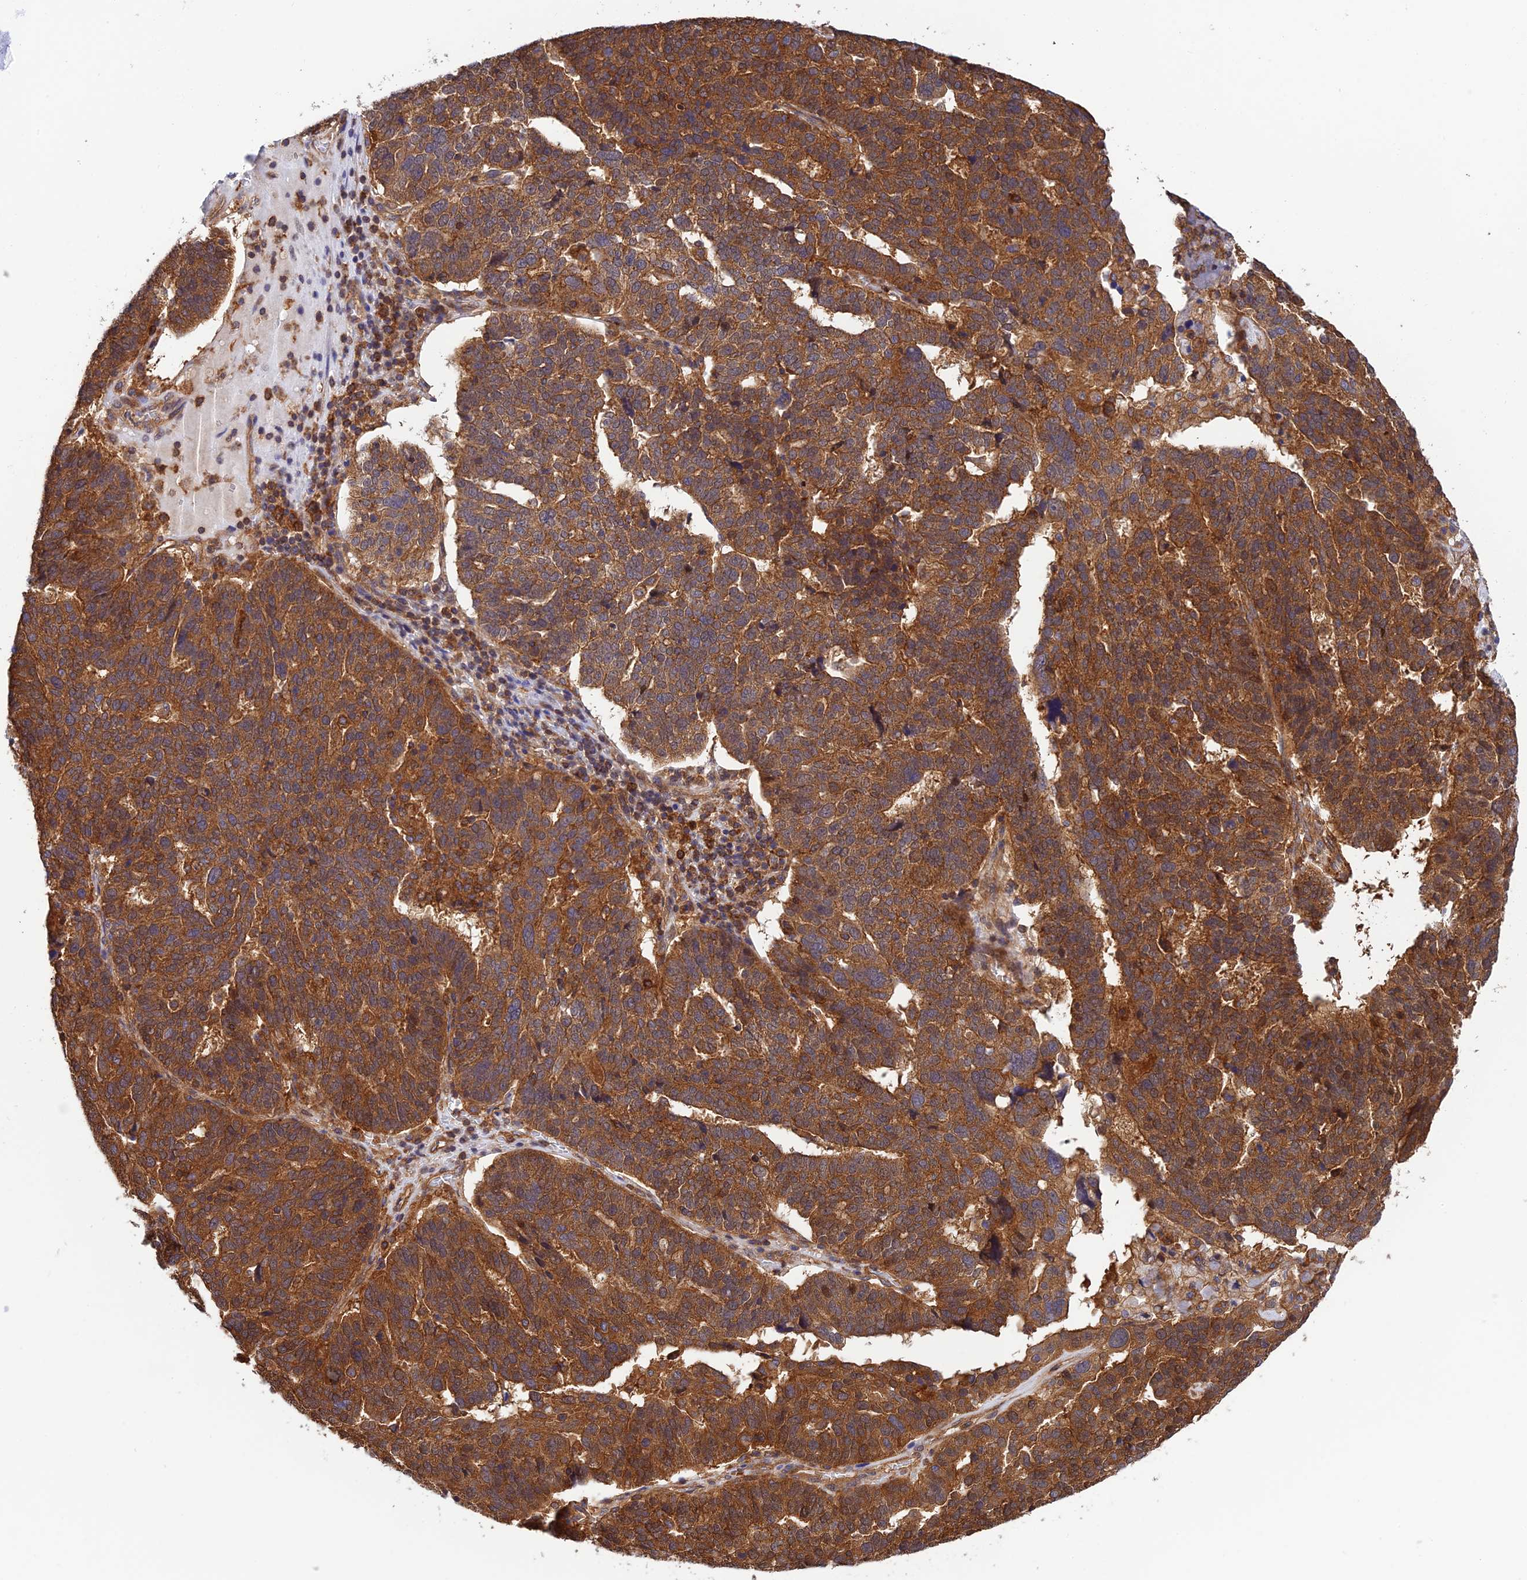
{"staining": {"intensity": "strong", "quantity": ">75%", "location": "cytoplasmic/membranous"}, "tissue": "ovarian cancer", "cell_type": "Tumor cells", "image_type": "cancer", "snomed": [{"axis": "morphology", "description": "Cystadenocarcinoma, serous, NOS"}, {"axis": "topography", "description": "Ovary"}], "caption": "Ovarian cancer (serous cystadenocarcinoma) stained for a protein (brown) shows strong cytoplasmic/membranous positive expression in approximately >75% of tumor cells.", "gene": "EVI5L", "patient": {"sex": "female", "age": 59}}